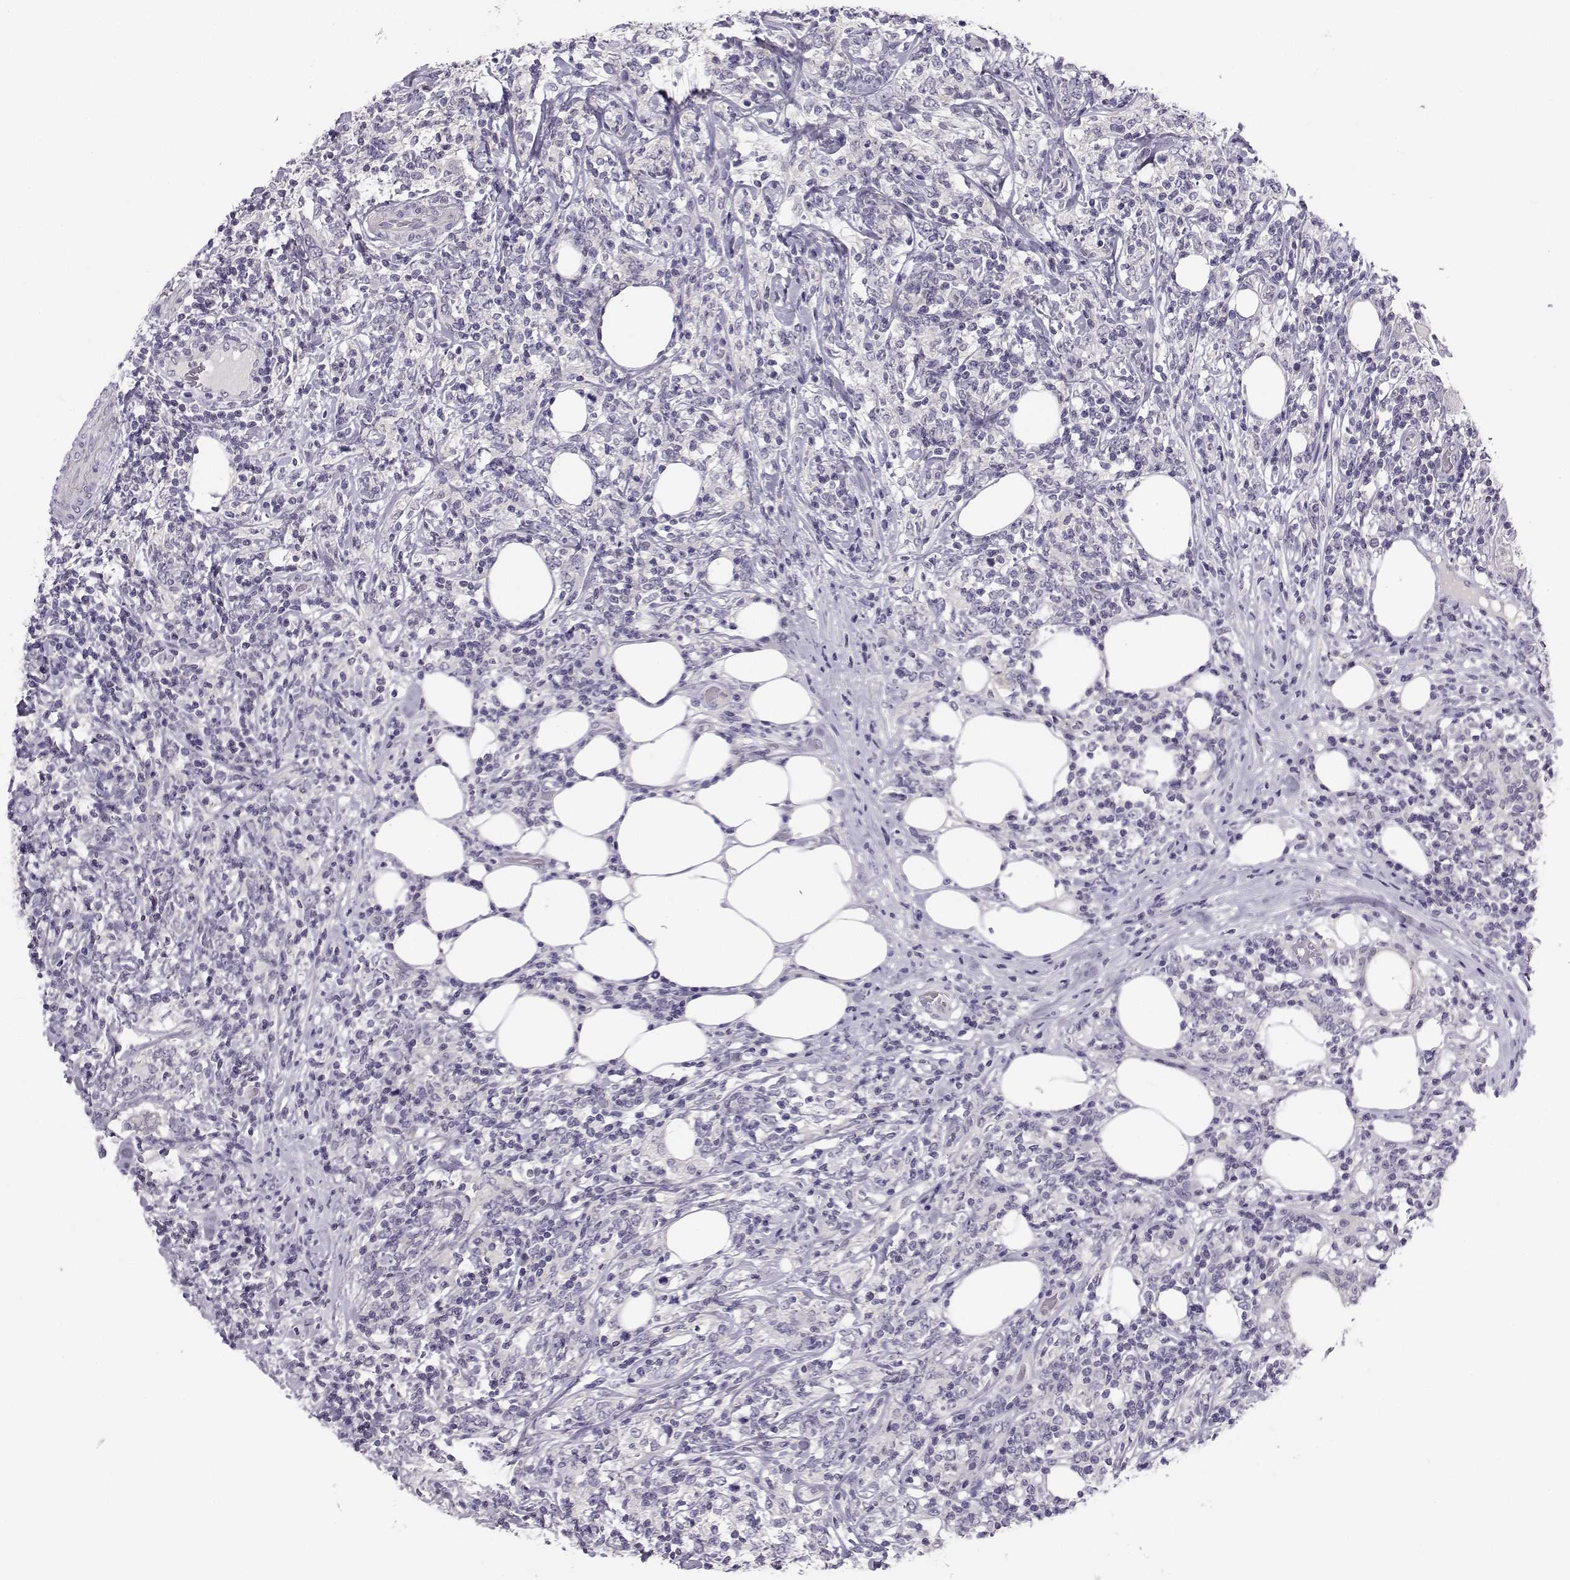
{"staining": {"intensity": "negative", "quantity": "none", "location": "none"}, "tissue": "lymphoma", "cell_type": "Tumor cells", "image_type": "cancer", "snomed": [{"axis": "morphology", "description": "Malignant lymphoma, non-Hodgkin's type, High grade"}, {"axis": "topography", "description": "Lymph node"}], "caption": "The micrograph reveals no significant expression in tumor cells of lymphoma. The staining is performed using DAB (3,3'-diaminobenzidine) brown chromogen with nuclei counter-stained in using hematoxylin.", "gene": "MROH7", "patient": {"sex": "female", "age": 84}}